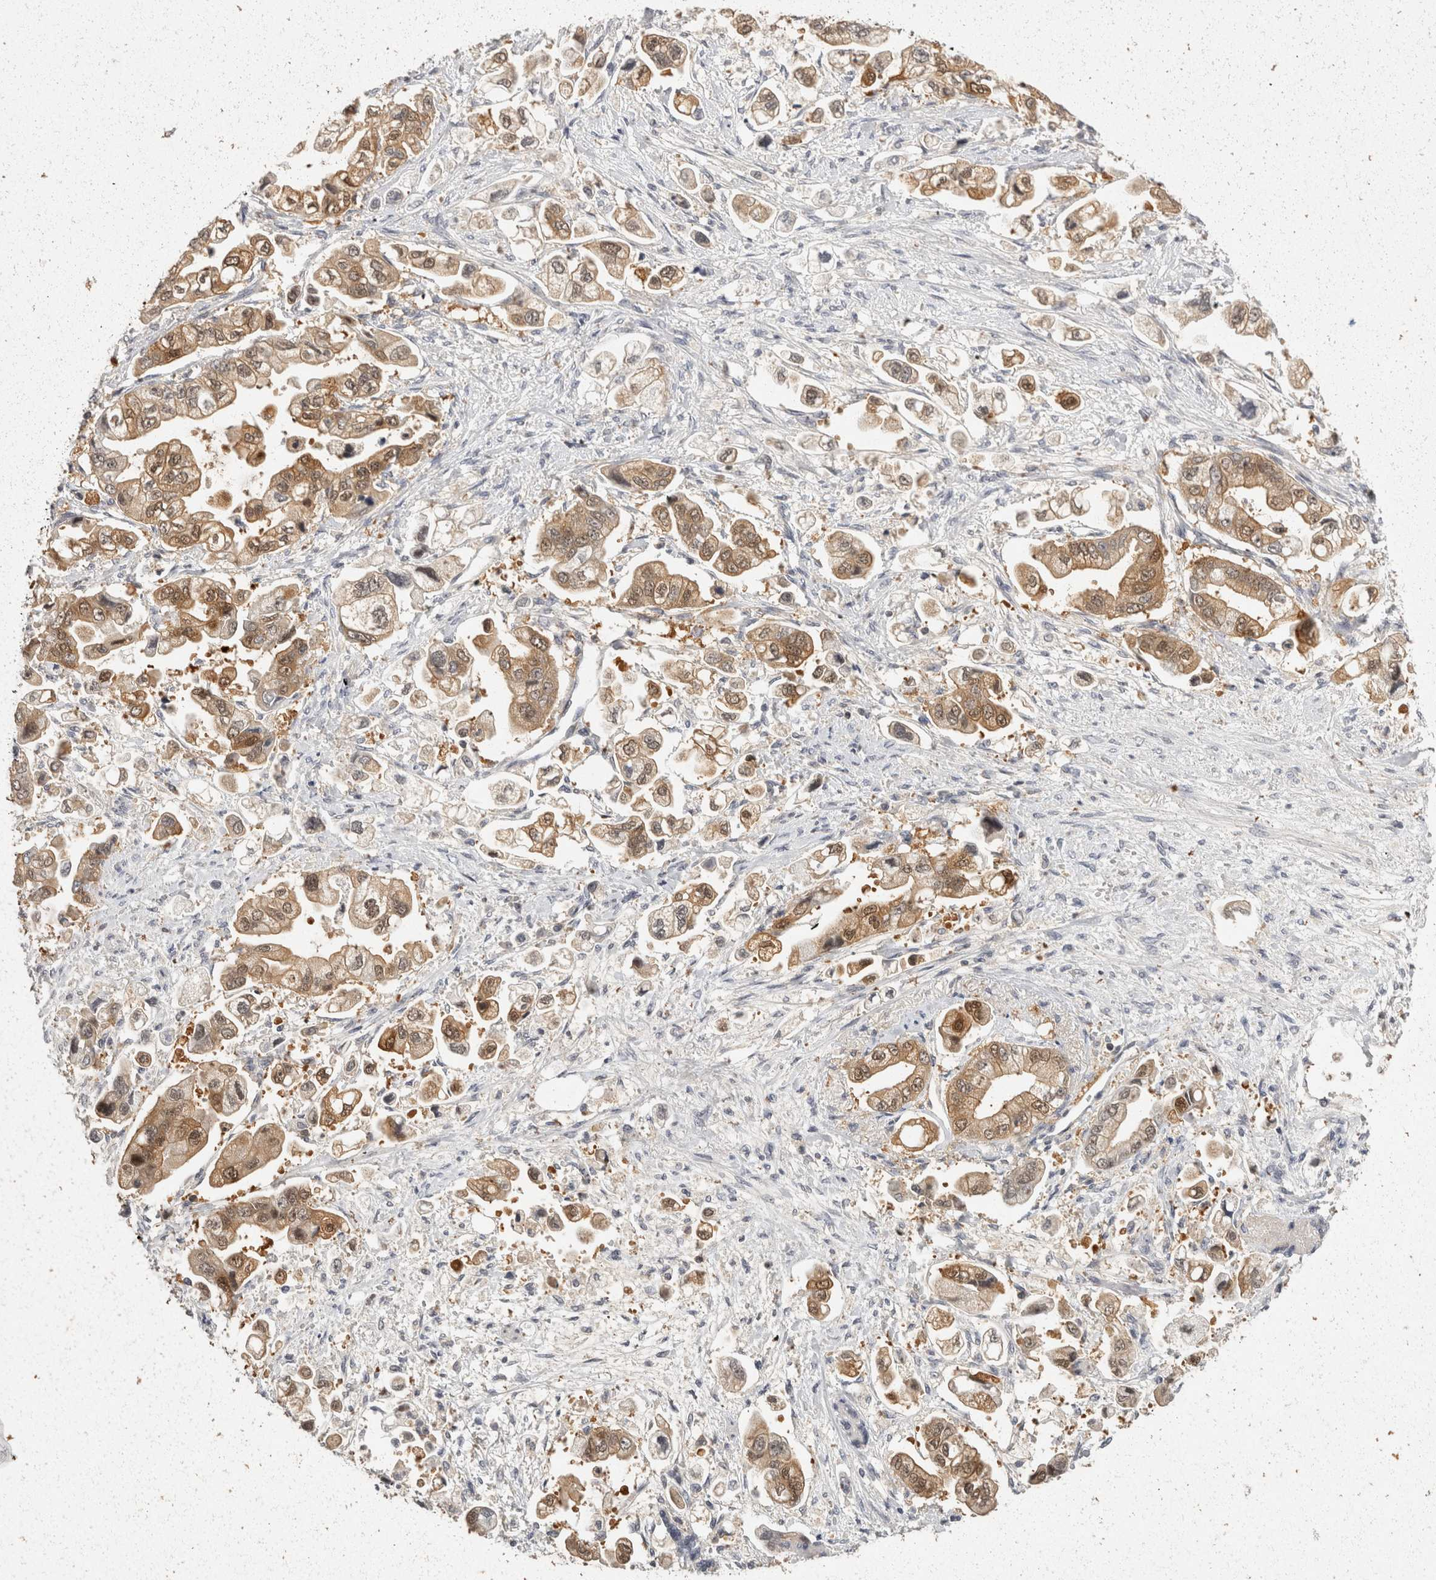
{"staining": {"intensity": "moderate", "quantity": ">75%", "location": "cytoplasmic/membranous,nuclear"}, "tissue": "stomach cancer", "cell_type": "Tumor cells", "image_type": "cancer", "snomed": [{"axis": "morphology", "description": "Adenocarcinoma, NOS"}, {"axis": "topography", "description": "Stomach"}], "caption": "An immunohistochemistry (IHC) image of neoplastic tissue is shown. Protein staining in brown labels moderate cytoplasmic/membranous and nuclear positivity in stomach cancer (adenocarcinoma) within tumor cells. (IHC, brightfield microscopy, high magnification).", "gene": "ACAT2", "patient": {"sex": "male", "age": 62}}